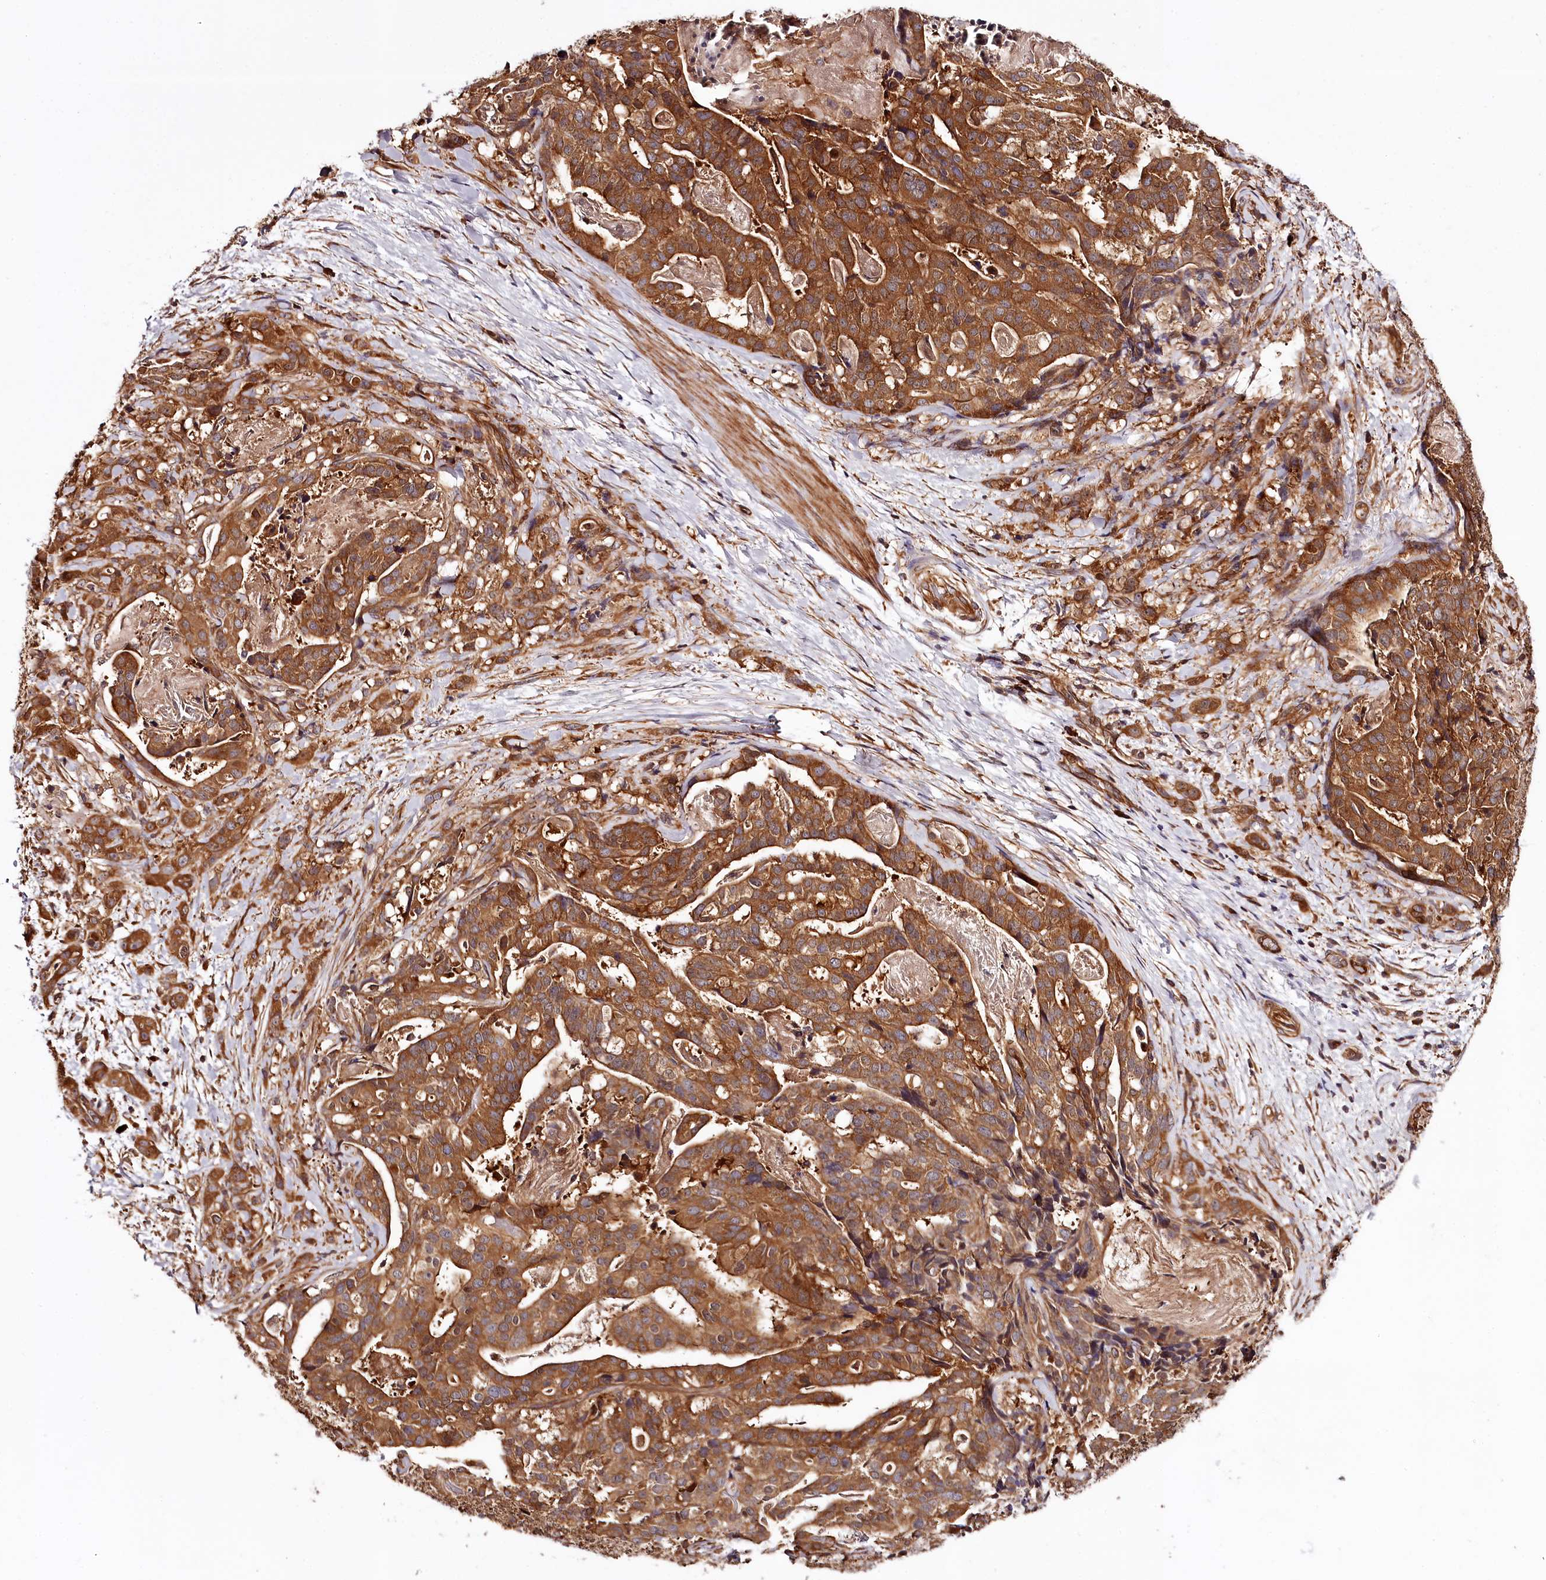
{"staining": {"intensity": "strong", "quantity": ">75%", "location": "cytoplasmic/membranous"}, "tissue": "stomach cancer", "cell_type": "Tumor cells", "image_type": "cancer", "snomed": [{"axis": "morphology", "description": "Adenocarcinoma, NOS"}, {"axis": "topography", "description": "Stomach"}], "caption": "Human adenocarcinoma (stomach) stained with a protein marker demonstrates strong staining in tumor cells.", "gene": "TARS1", "patient": {"sex": "male", "age": 48}}